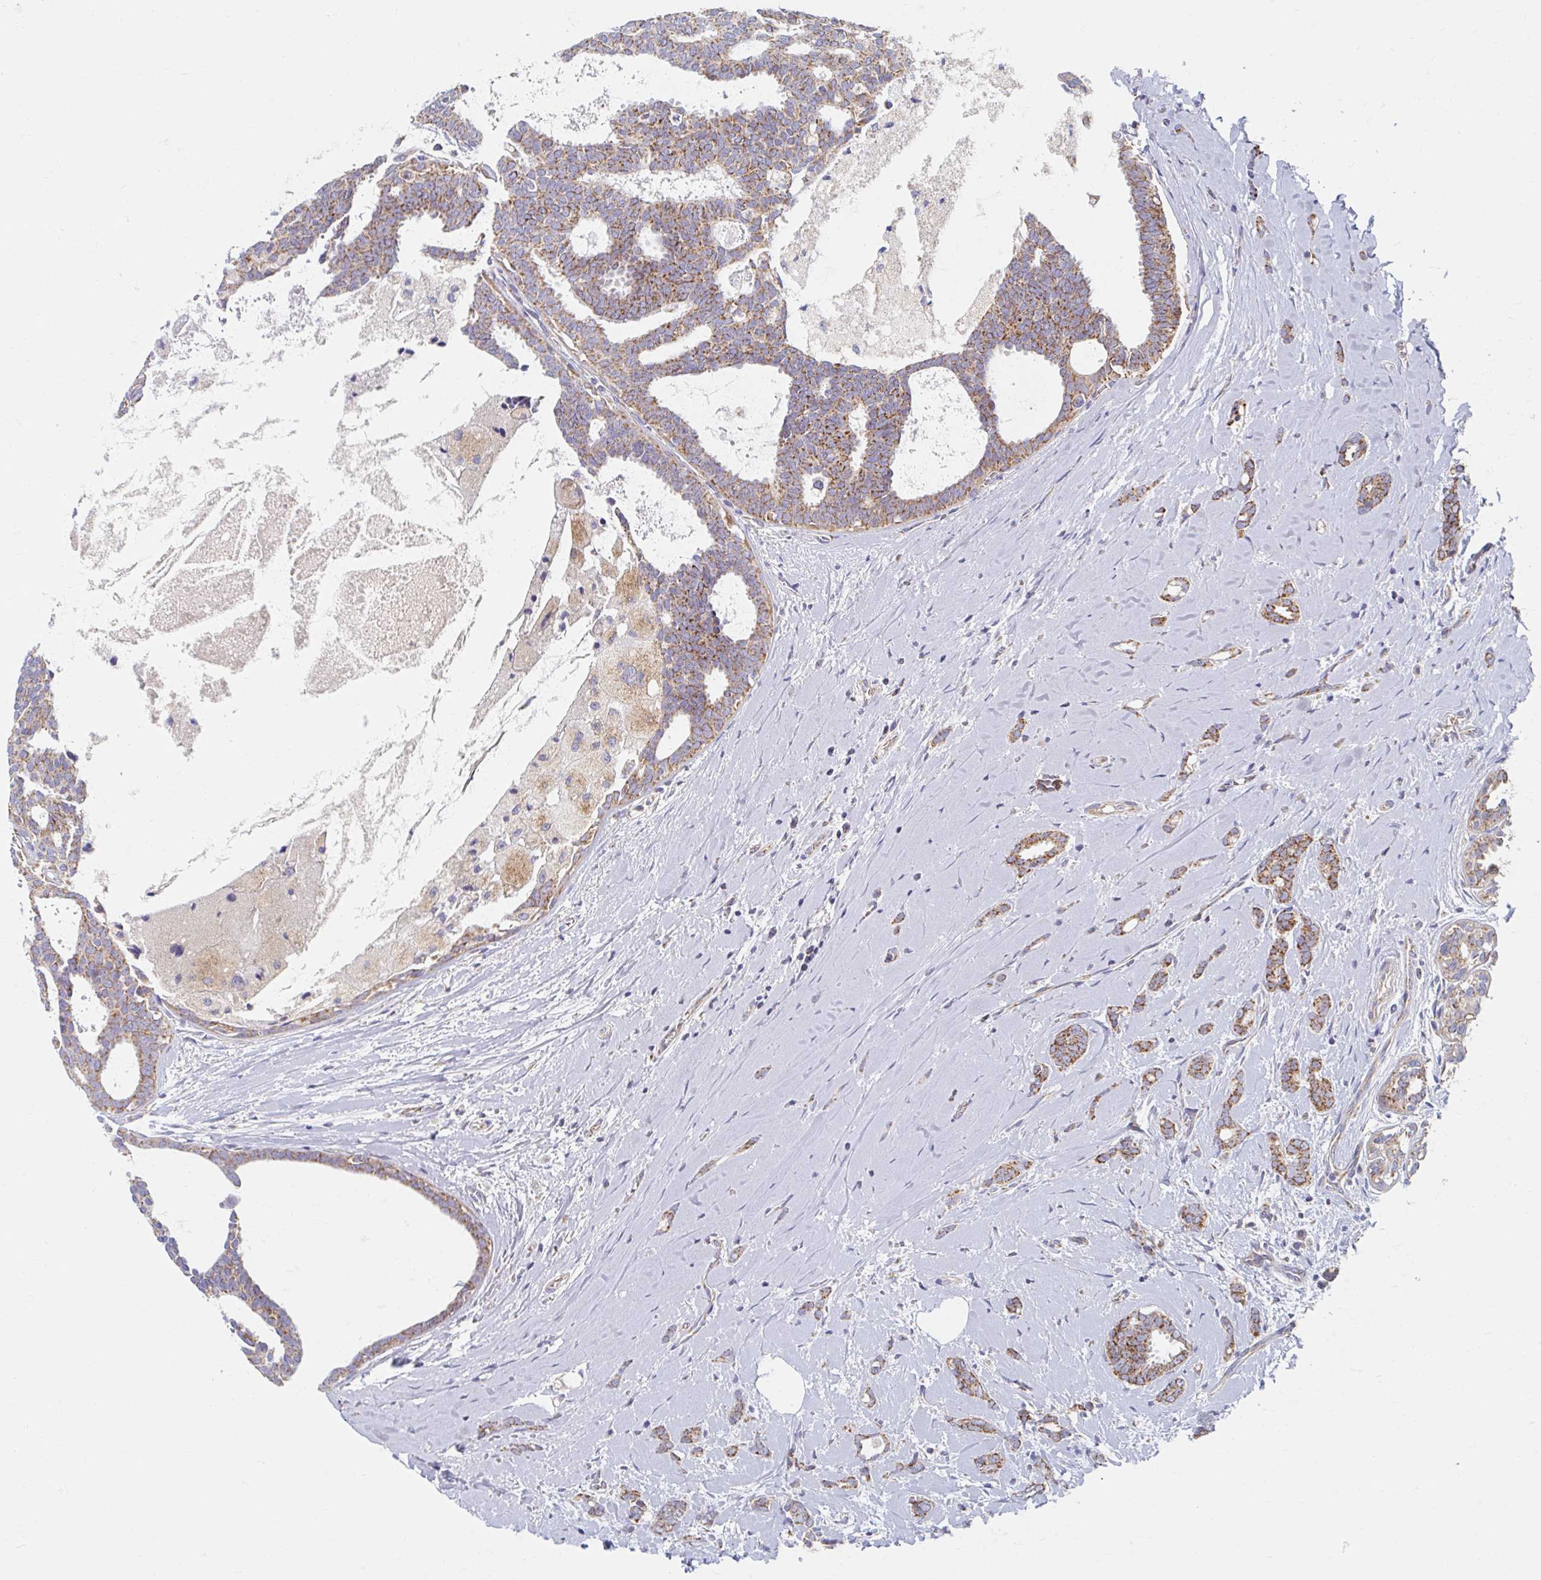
{"staining": {"intensity": "strong", "quantity": ">75%", "location": "cytoplasmic/membranous"}, "tissue": "breast cancer", "cell_type": "Tumor cells", "image_type": "cancer", "snomed": [{"axis": "morphology", "description": "Intraductal carcinoma, in situ"}, {"axis": "morphology", "description": "Duct carcinoma"}, {"axis": "morphology", "description": "Lobular carcinoma, in situ"}, {"axis": "topography", "description": "Breast"}], "caption": "Protein analysis of breast cancer tissue displays strong cytoplasmic/membranous expression in approximately >75% of tumor cells. The protein of interest is stained brown, and the nuclei are stained in blue (DAB IHC with brightfield microscopy, high magnification).", "gene": "MAVS", "patient": {"sex": "female", "age": 44}}